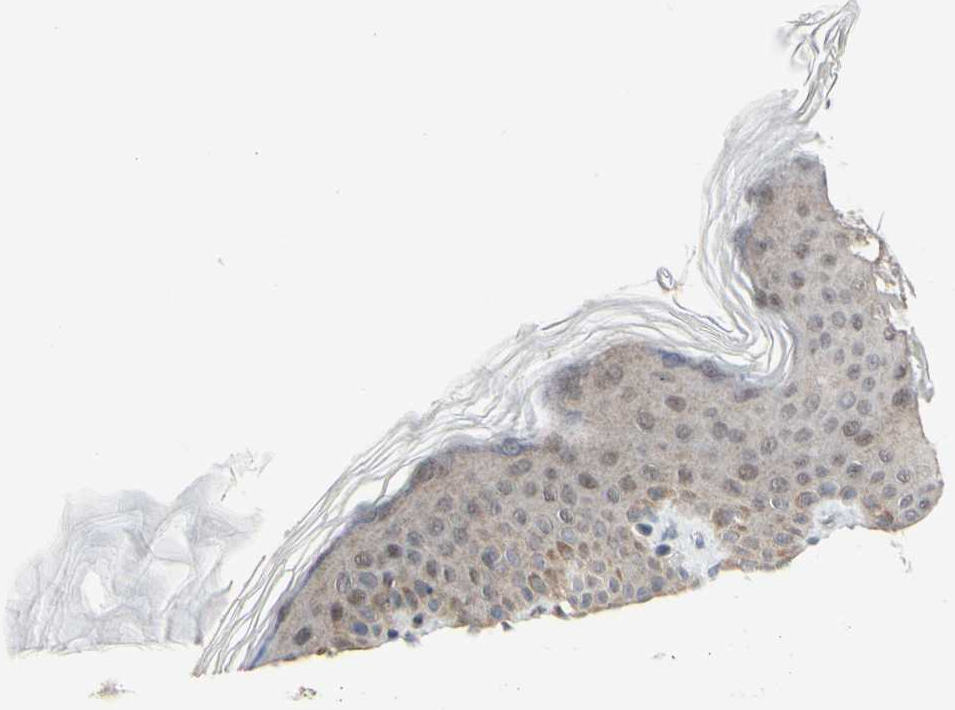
{"staining": {"intensity": "negative", "quantity": "none", "location": "none"}, "tissue": "skin", "cell_type": "Fibroblasts", "image_type": "normal", "snomed": [{"axis": "morphology", "description": "Normal tissue, NOS"}, {"axis": "topography", "description": "Skin"}], "caption": "High power microscopy micrograph of an immunohistochemistry (IHC) histopathology image of normal skin, revealing no significant positivity in fibroblasts.", "gene": "CDK5", "patient": {"sex": "male", "age": 16}}